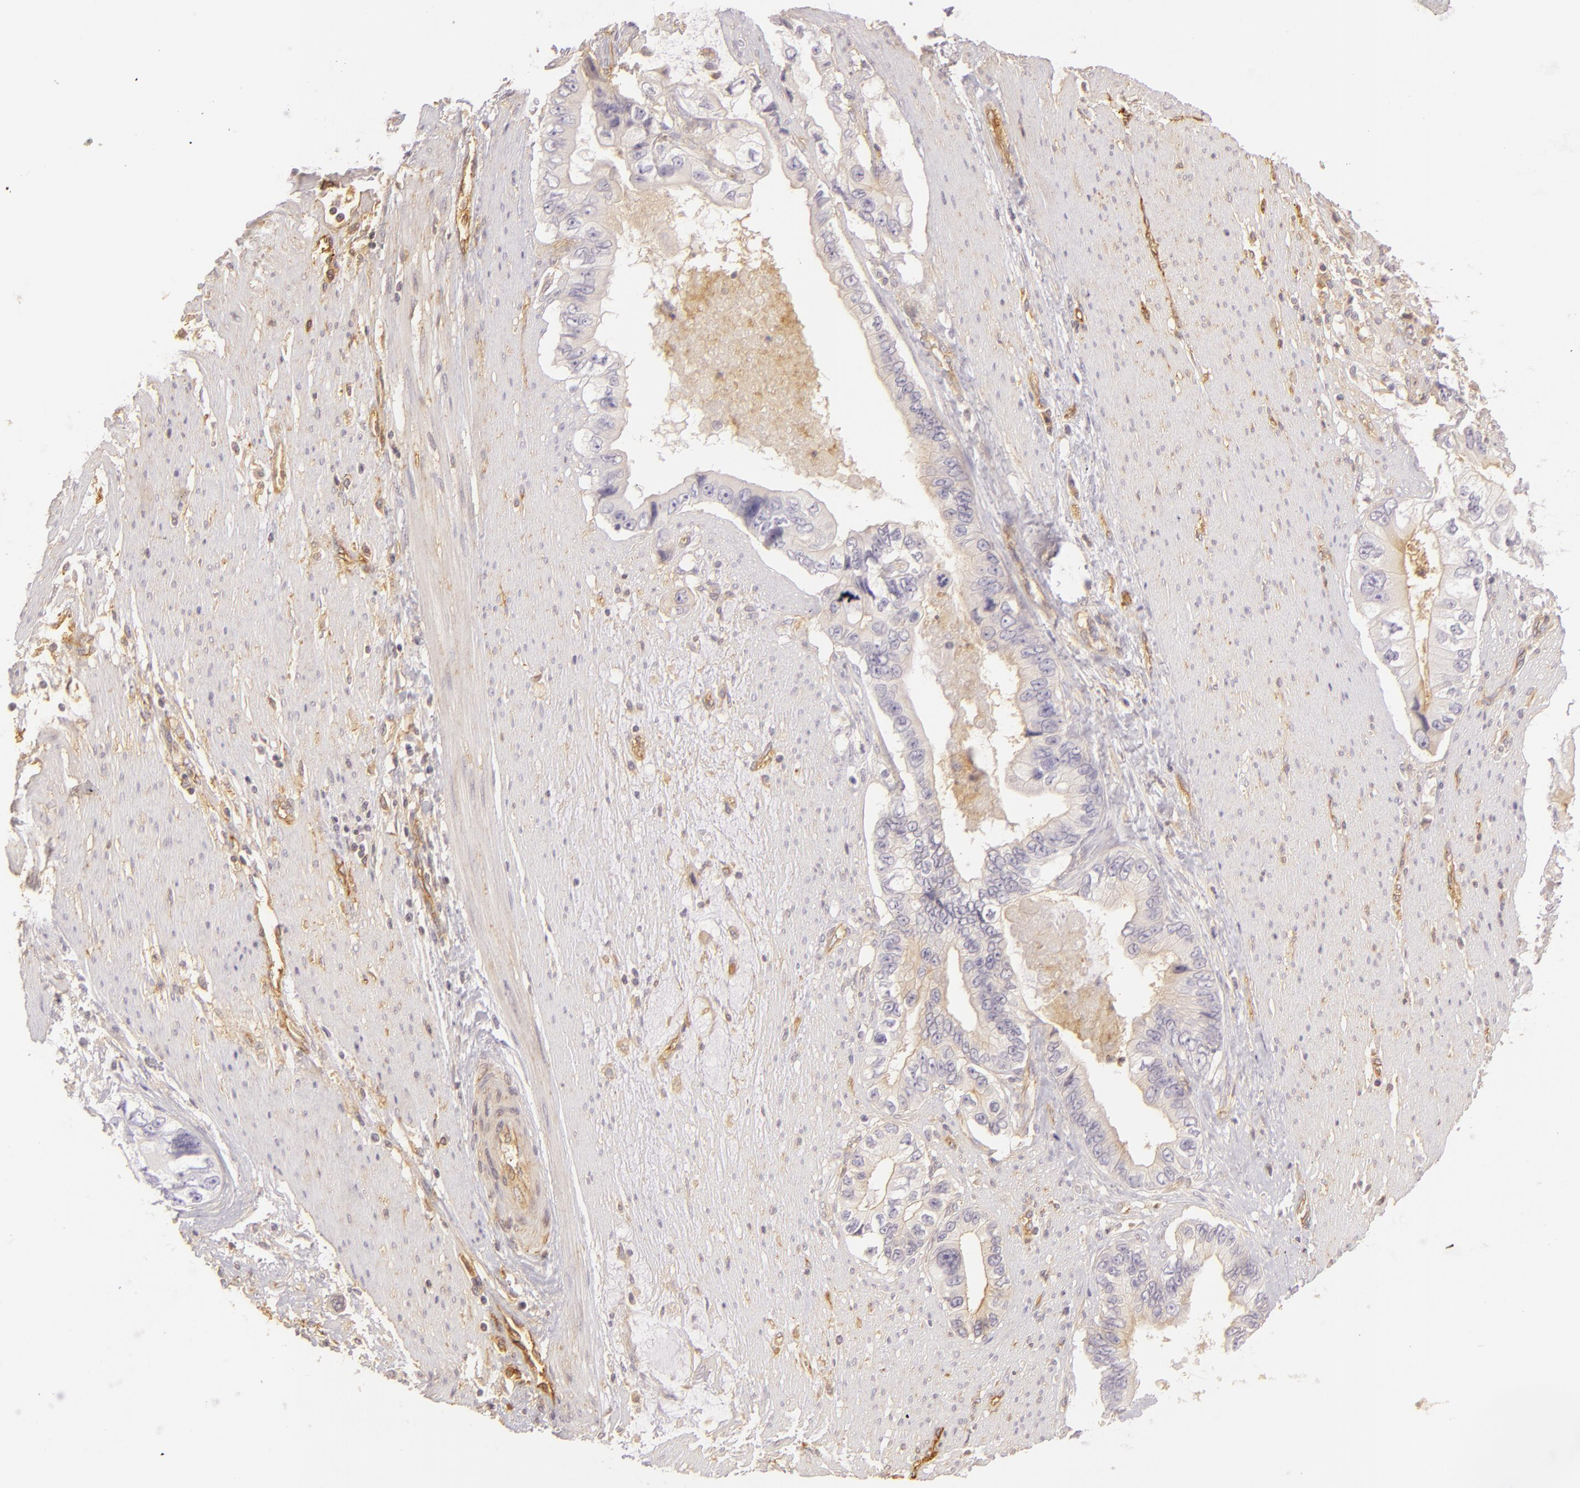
{"staining": {"intensity": "weak", "quantity": "<25%", "location": "cytoplasmic/membranous"}, "tissue": "pancreatic cancer", "cell_type": "Tumor cells", "image_type": "cancer", "snomed": [{"axis": "morphology", "description": "Adenocarcinoma, NOS"}, {"axis": "topography", "description": "Pancreas"}, {"axis": "topography", "description": "Stomach, upper"}], "caption": "Immunohistochemical staining of human pancreatic cancer shows no significant positivity in tumor cells.", "gene": "CD59", "patient": {"sex": "male", "age": 77}}